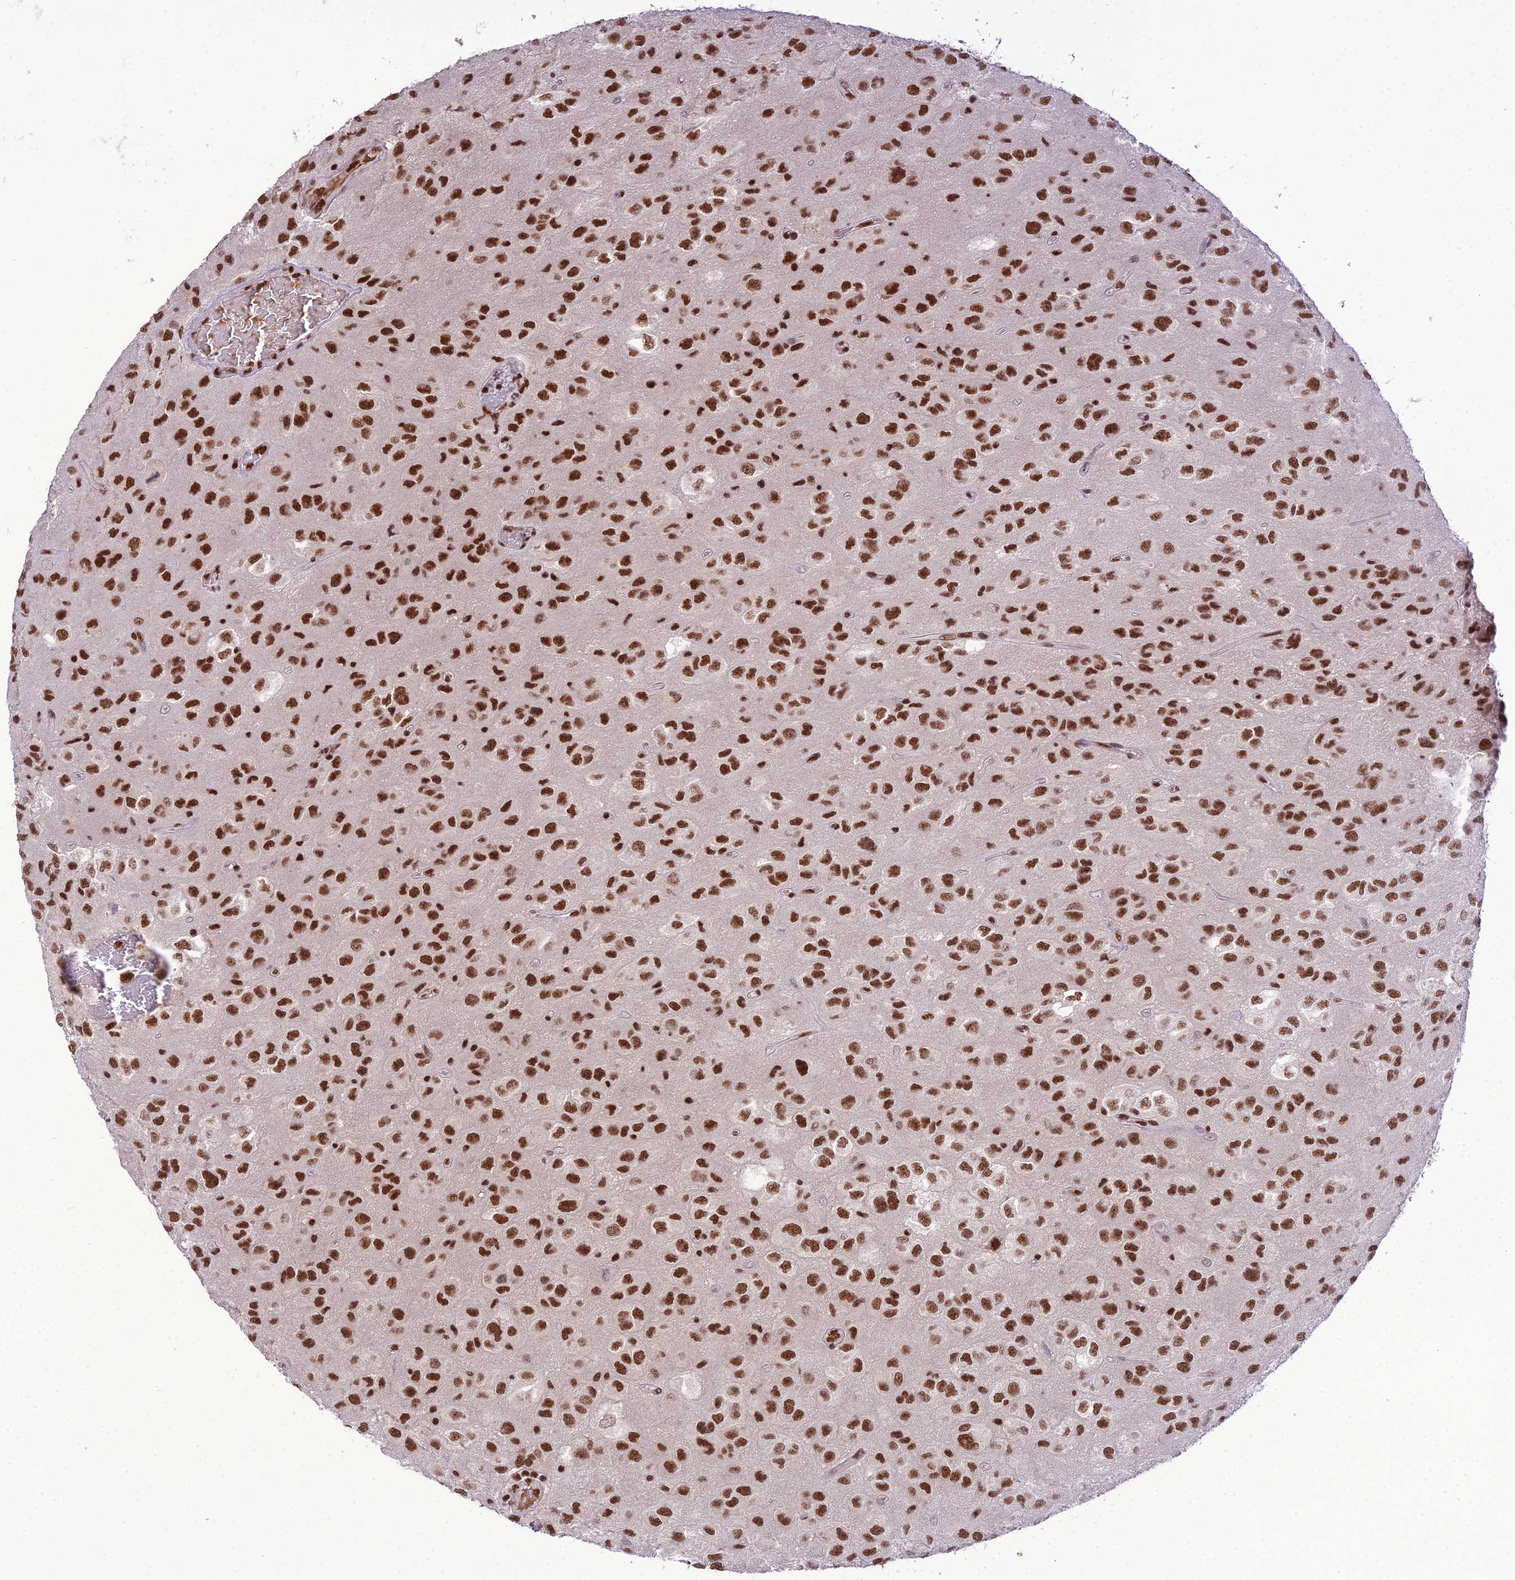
{"staining": {"intensity": "strong", "quantity": ">75%", "location": "nuclear"}, "tissue": "glioma", "cell_type": "Tumor cells", "image_type": "cancer", "snomed": [{"axis": "morphology", "description": "Glioma, malignant, Low grade"}, {"axis": "topography", "description": "Brain"}], "caption": "Protein staining of glioma tissue demonstrates strong nuclear staining in approximately >75% of tumor cells.", "gene": "SH3RF3", "patient": {"sex": "male", "age": 66}}